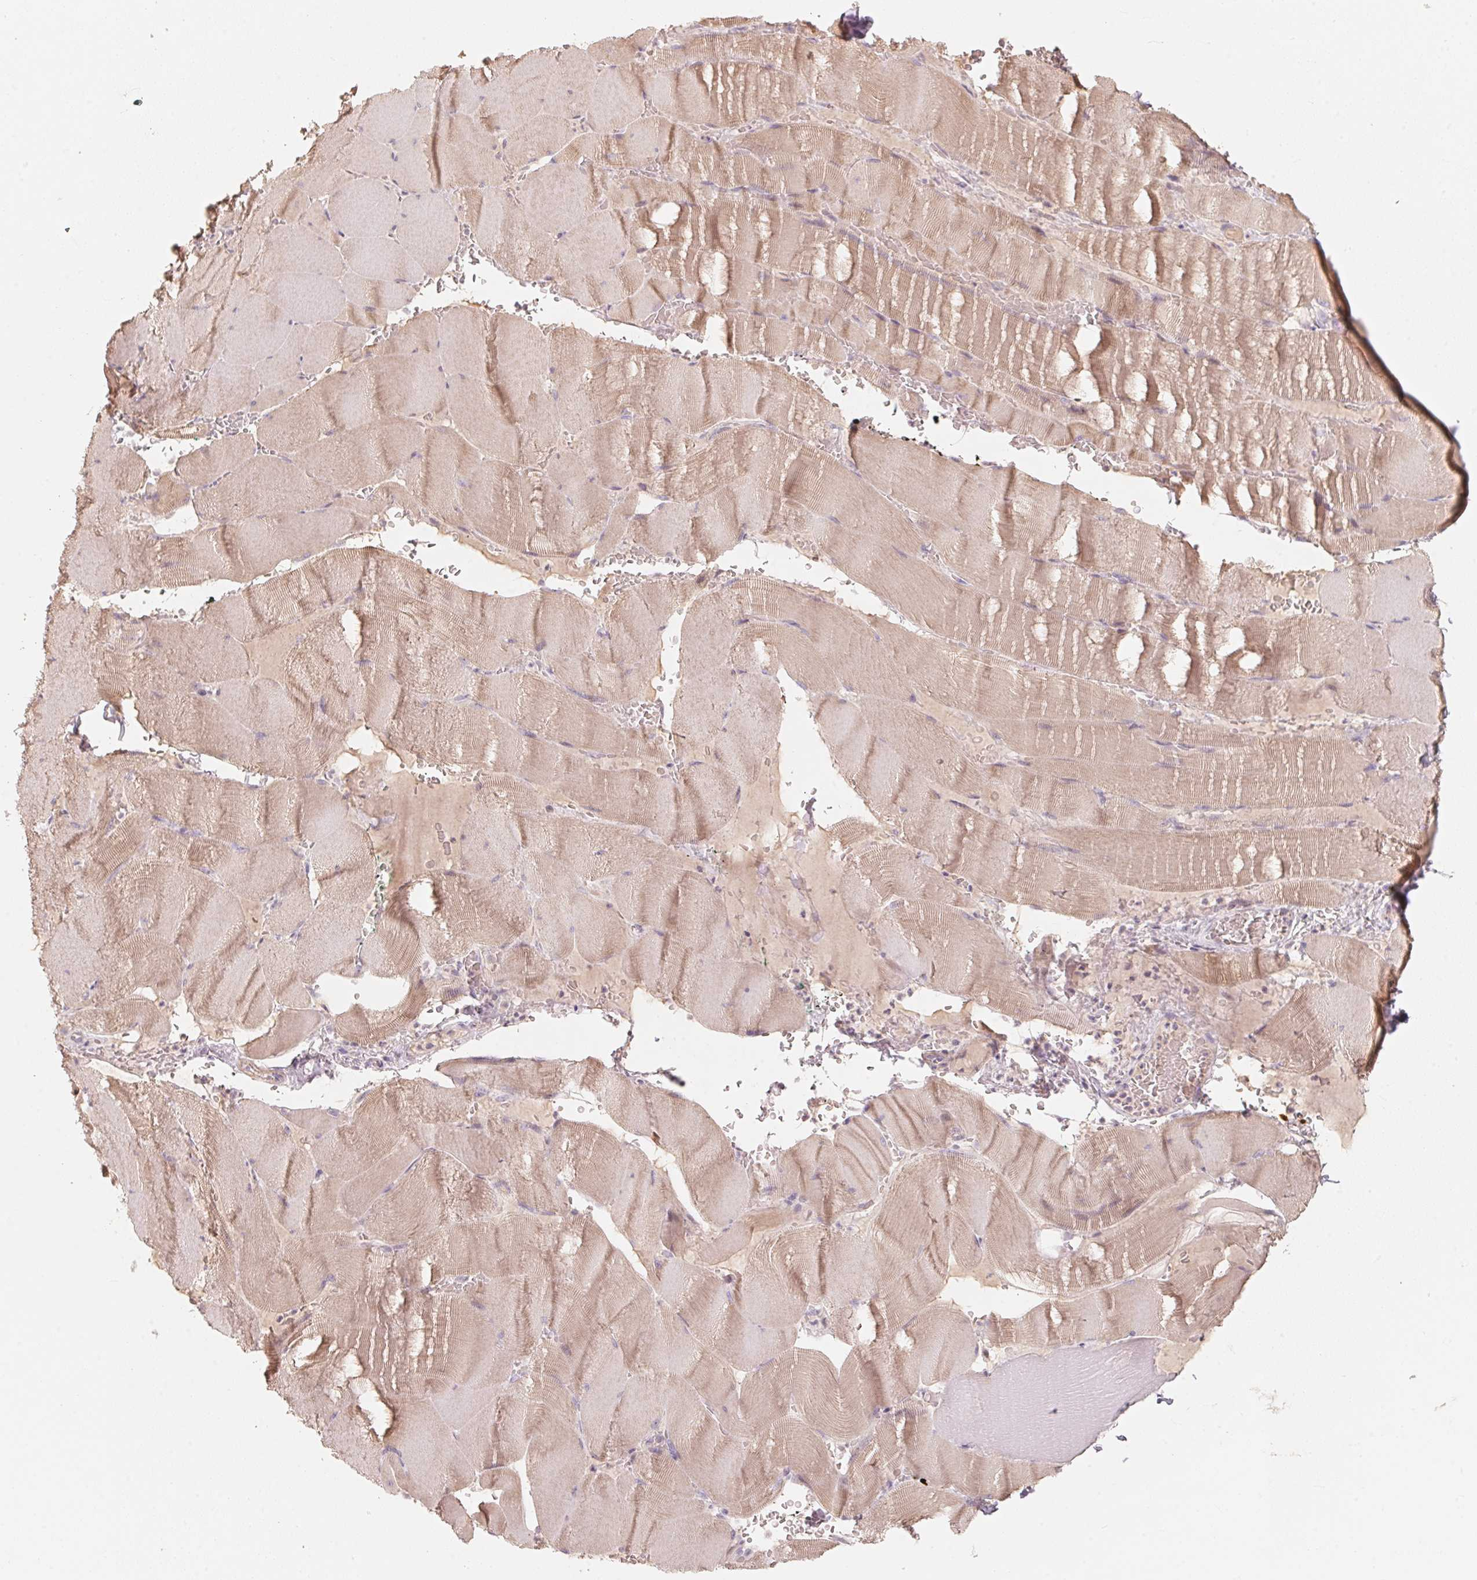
{"staining": {"intensity": "weak", "quantity": "25%-75%", "location": "cytoplasmic/membranous"}, "tissue": "skeletal muscle", "cell_type": "Myocytes", "image_type": "normal", "snomed": [{"axis": "morphology", "description": "Normal tissue, NOS"}, {"axis": "topography", "description": "Skeletal muscle"}], "caption": "Immunohistochemical staining of normal human skeletal muscle displays weak cytoplasmic/membranous protein positivity in about 25%-75% of myocytes. Immunohistochemistry stains the protein in brown and the nuclei are stained blue.", "gene": "TP53AIP1", "patient": {"sex": "male", "age": 56}}